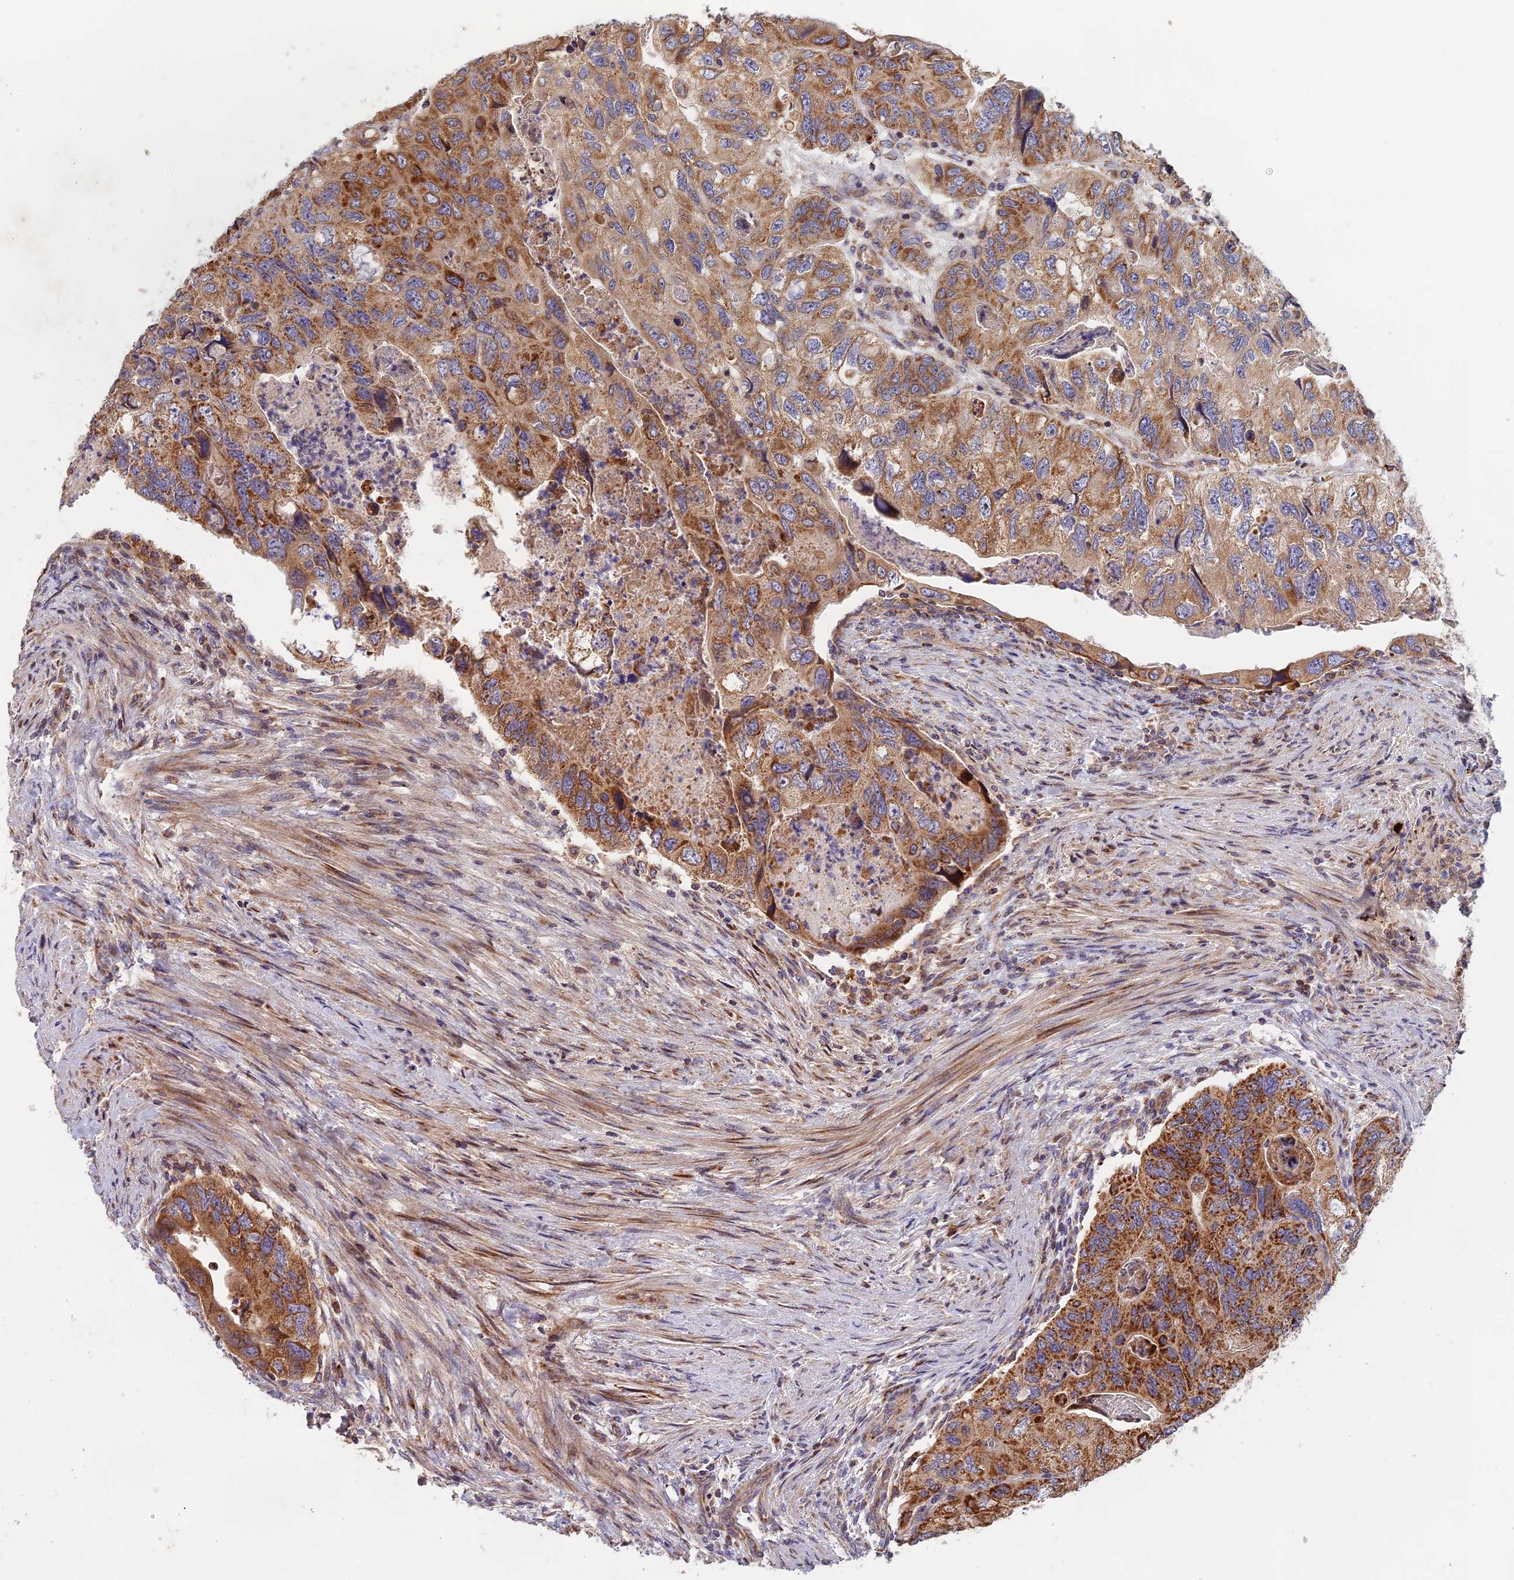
{"staining": {"intensity": "moderate", "quantity": ">75%", "location": "cytoplasmic/membranous"}, "tissue": "colorectal cancer", "cell_type": "Tumor cells", "image_type": "cancer", "snomed": [{"axis": "morphology", "description": "Adenocarcinoma, NOS"}, {"axis": "topography", "description": "Rectum"}], "caption": "IHC image of neoplastic tissue: human colorectal cancer stained using IHC displays medium levels of moderate protein expression localized specifically in the cytoplasmic/membranous of tumor cells, appearing as a cytoplasmic/membranous brown color.", "gene": "EDAR", "patient": {"sex": "male", "age": 63}}